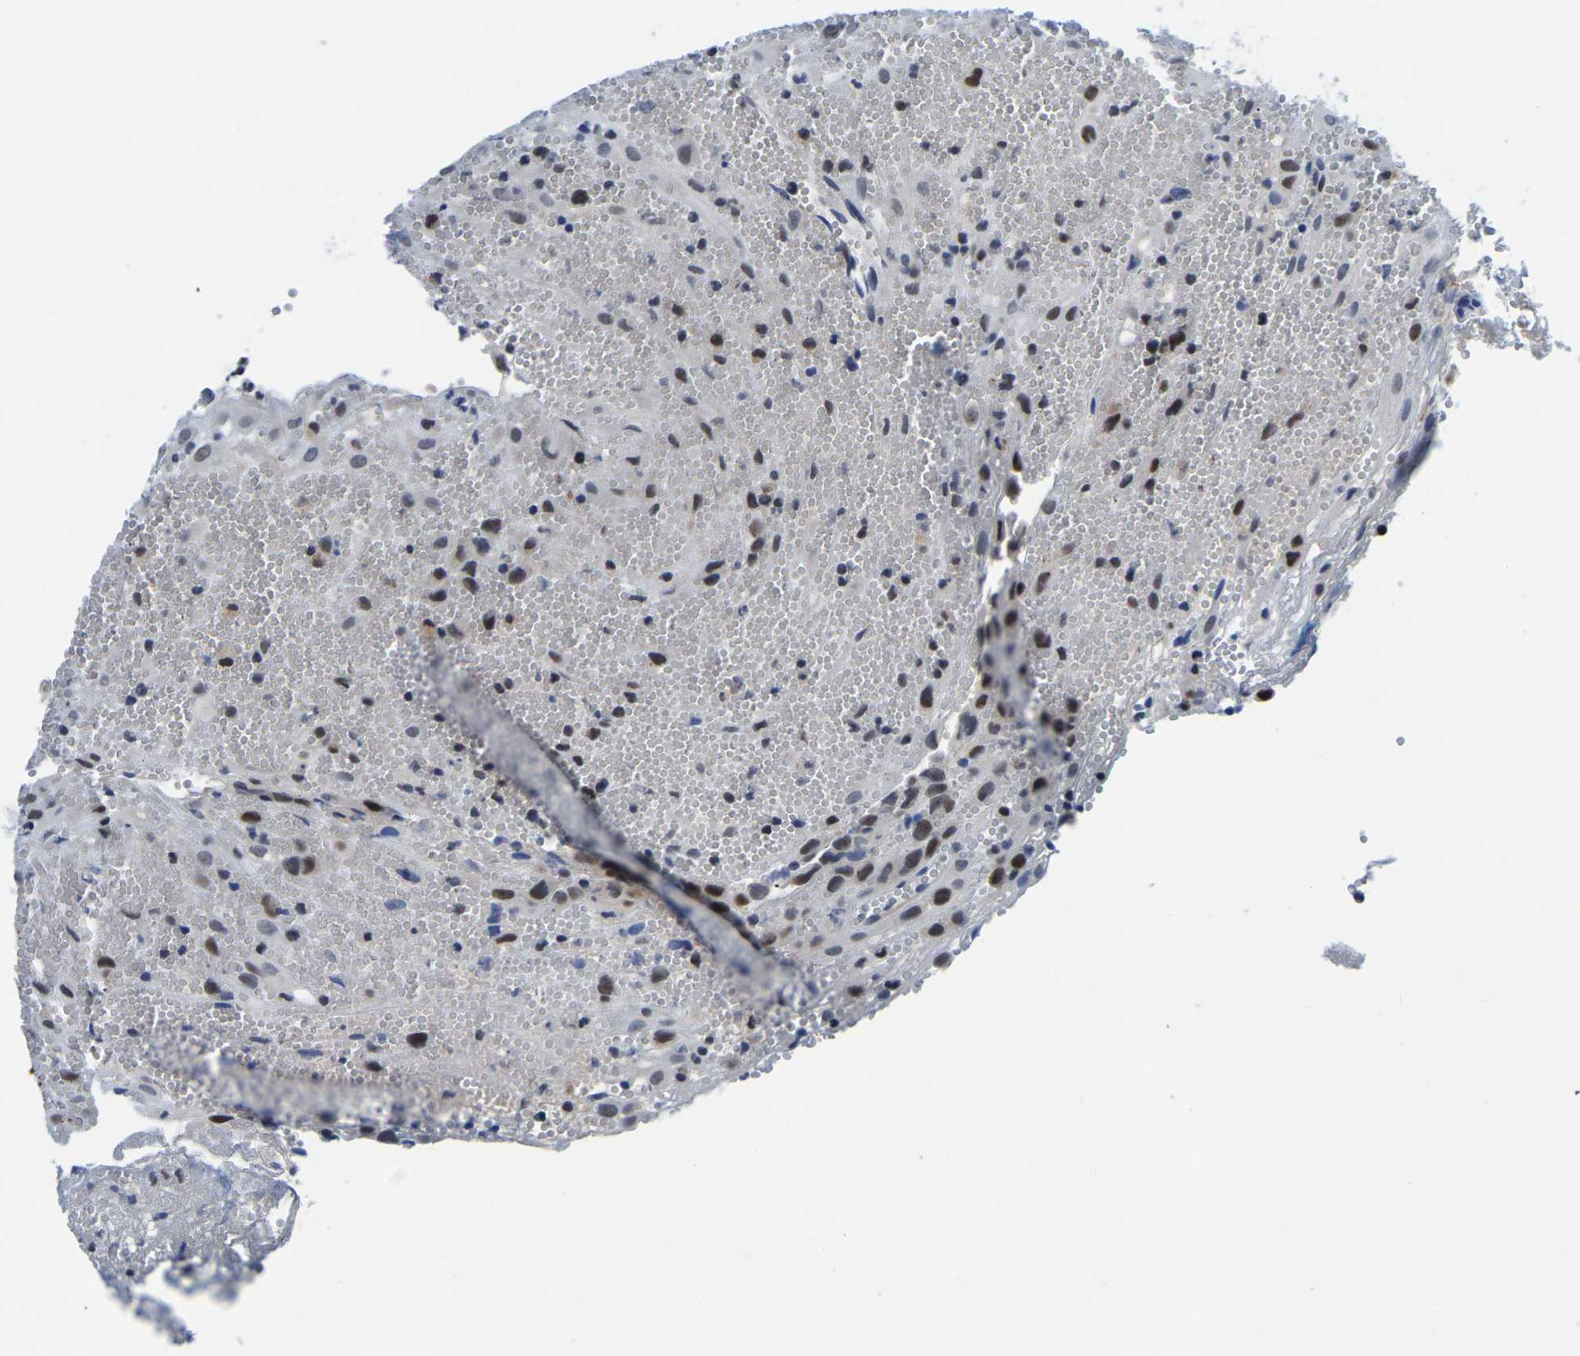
{"staining": {"intensity": "negative", "quantity": "none", "location": "none"}, "tissue": "placenta", "cell_type": "Decidual cells", "image_type": "normal", "snomed": [{"axis": "morphology", "description": "Normal tissue, NOS"}, {"axis": "topography", "description": "Placenta"}], "caption": "Immunohistochemical staining of benign human placenta reveals no significant staining in decidual cells. (Stains: DAB (3,3'-diaminobenzidine) immunohistochemistry (IHC) with hematoxylin counter stain, Microscopy: brightfield microscopy at high magnification).", "gene": "POLDIP3", "patient": {"sex": "female", "age": 18}}